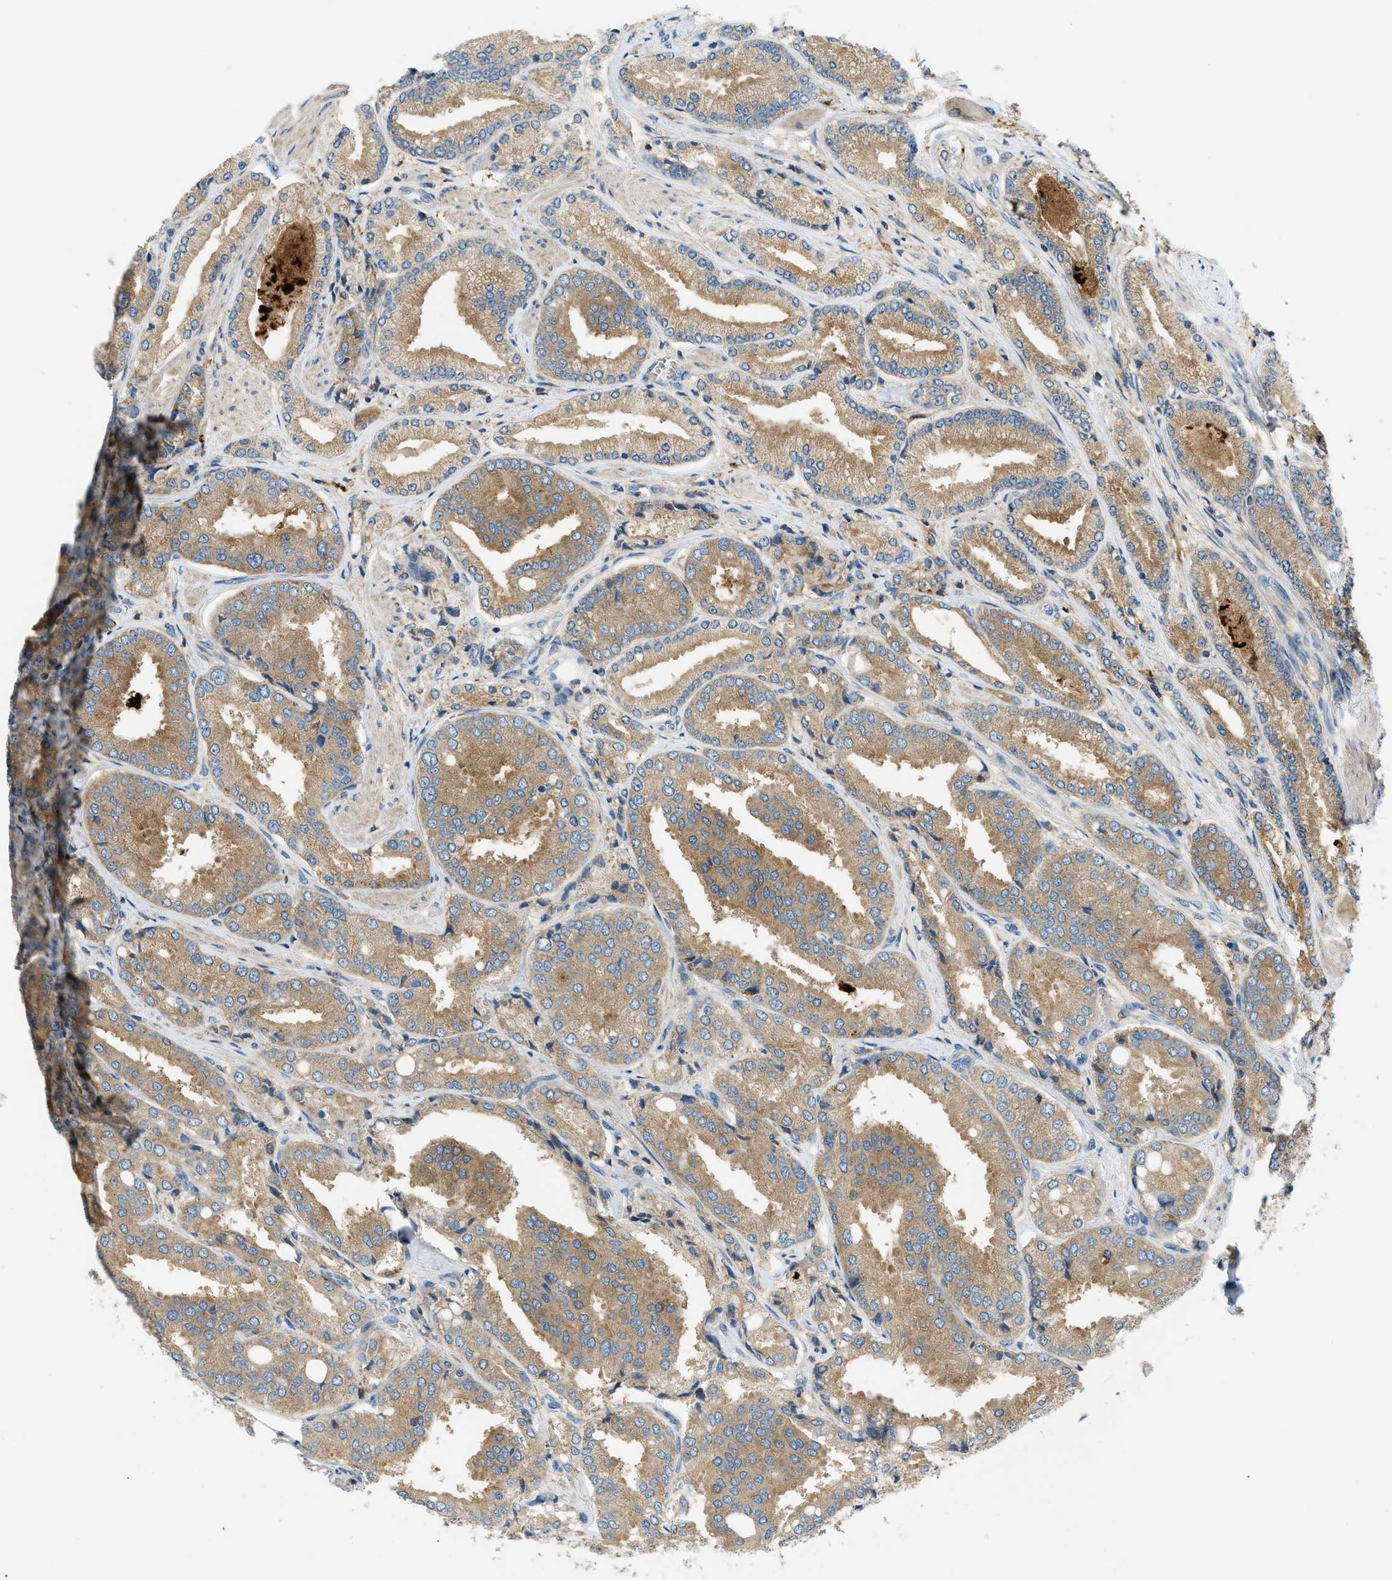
{"staining": {"intensity": "moderate", "quantity": ">75%", "location": "cytoplasmic/membranous"}, "tissue": "prostate cancer", "cell_type": "Tumor cells", "image_type": "cancer", "snomed": [{"axis": "morphology", "description": "Adenocarcinoma, High grade"}, {"axis": "topography", "description": "Prostate"}], "caption": "Moderate cytoplasmic/membranous protein staining is present in about >75% of tumor cells in high-grade adenocarcinoma (prostate).", "gene": "RFFL", "patient": {"sex": "male", "age": 50}}